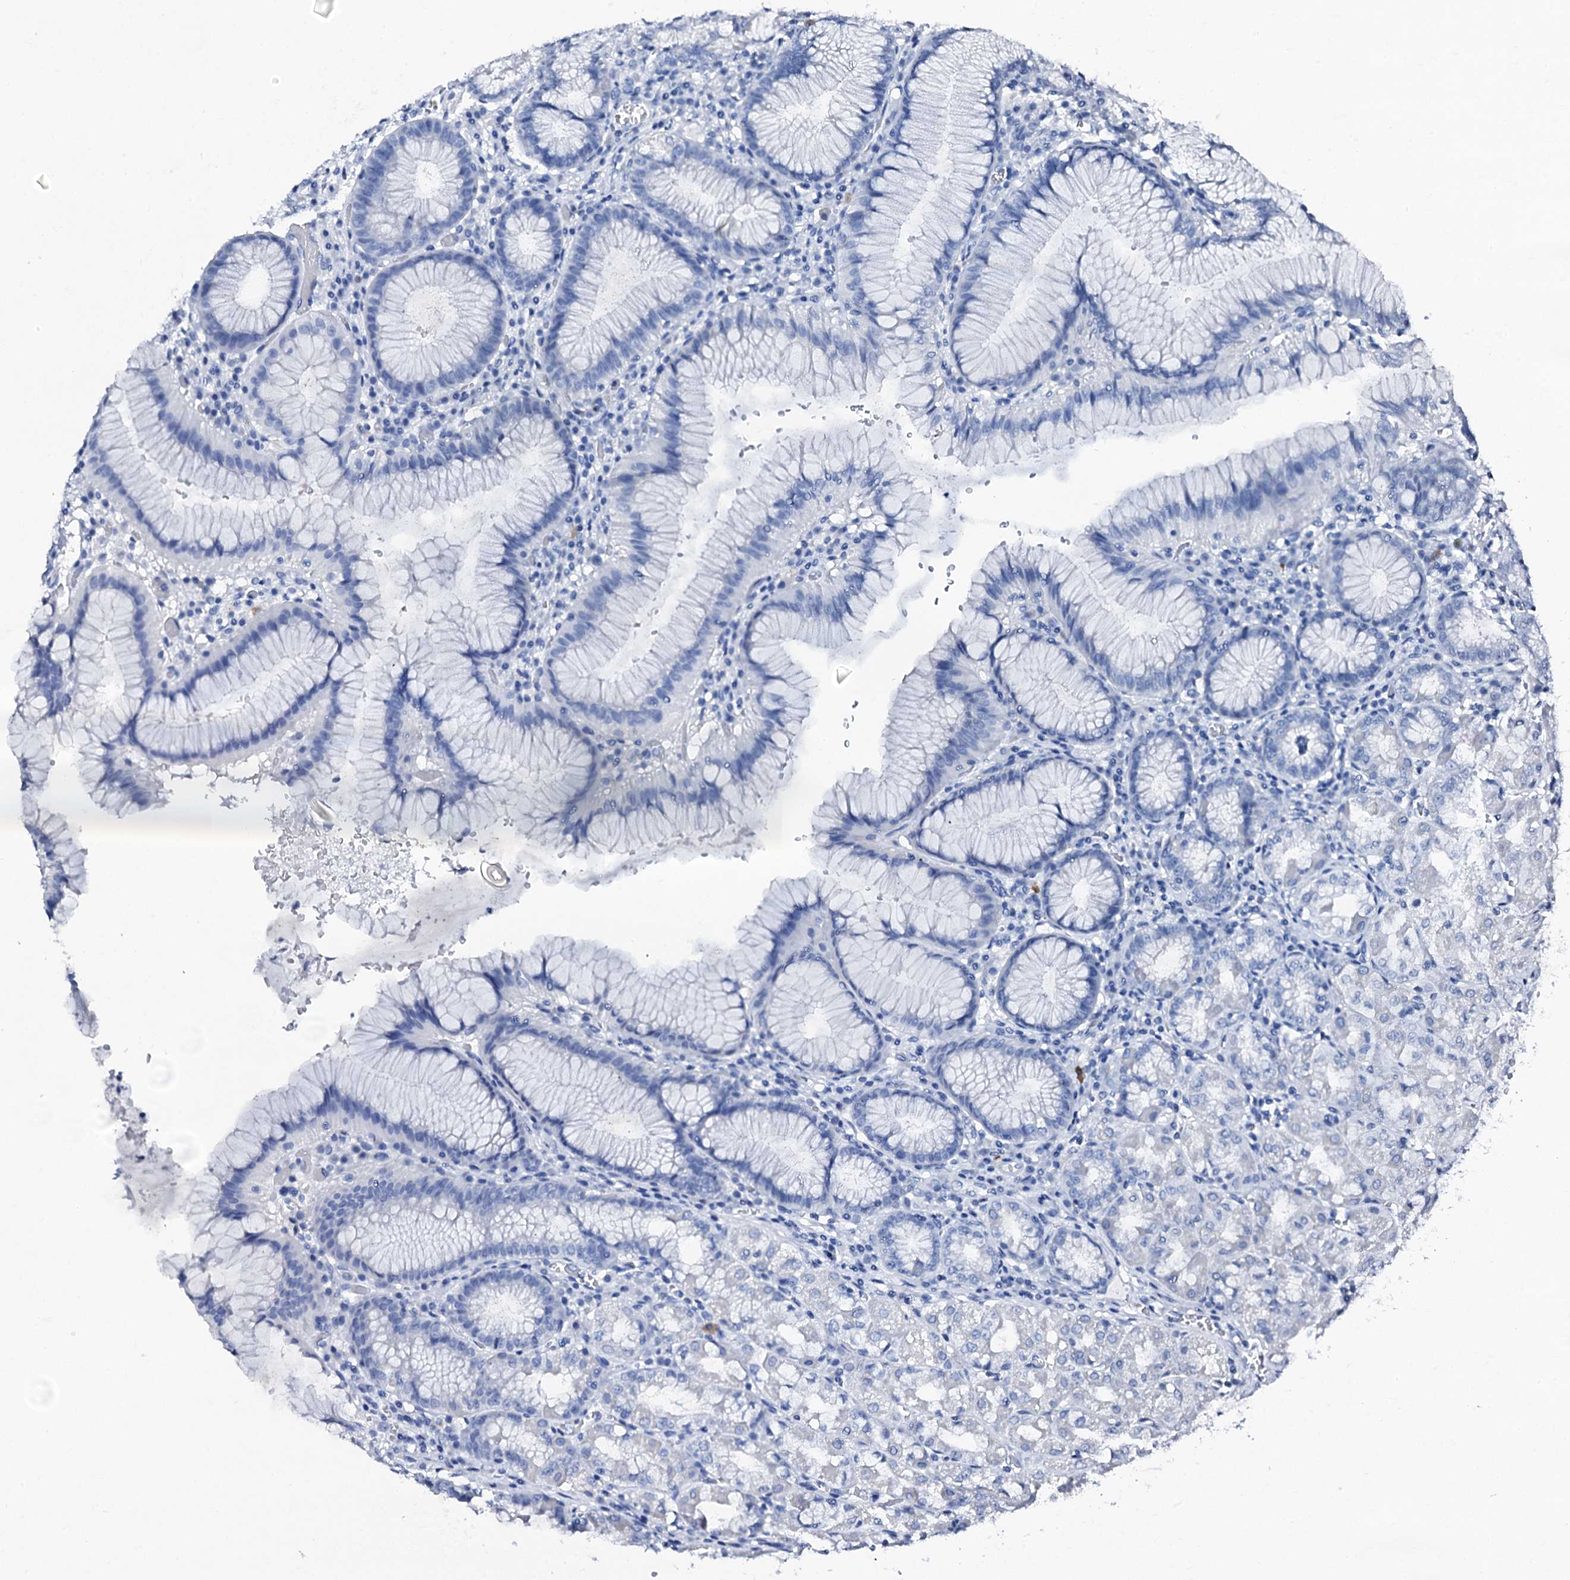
{"staining": {"intensity": "negative", "quantity": "none", "location": "none"}, "tissue": "stomach", "cell_type": "Glandular cells", "image_type": "normal", "snomed": [{"axis": "morphology", "description": "Normal tissue, NOS"}, {"axis": "topography", "description": "Stomach"}], "caption": "Immunohistochemical staining of unremarkable human stomach displays no significant positivity in glandular cells.", "gene": "PTH", "patient": {"sex": "male", "age": 55}}